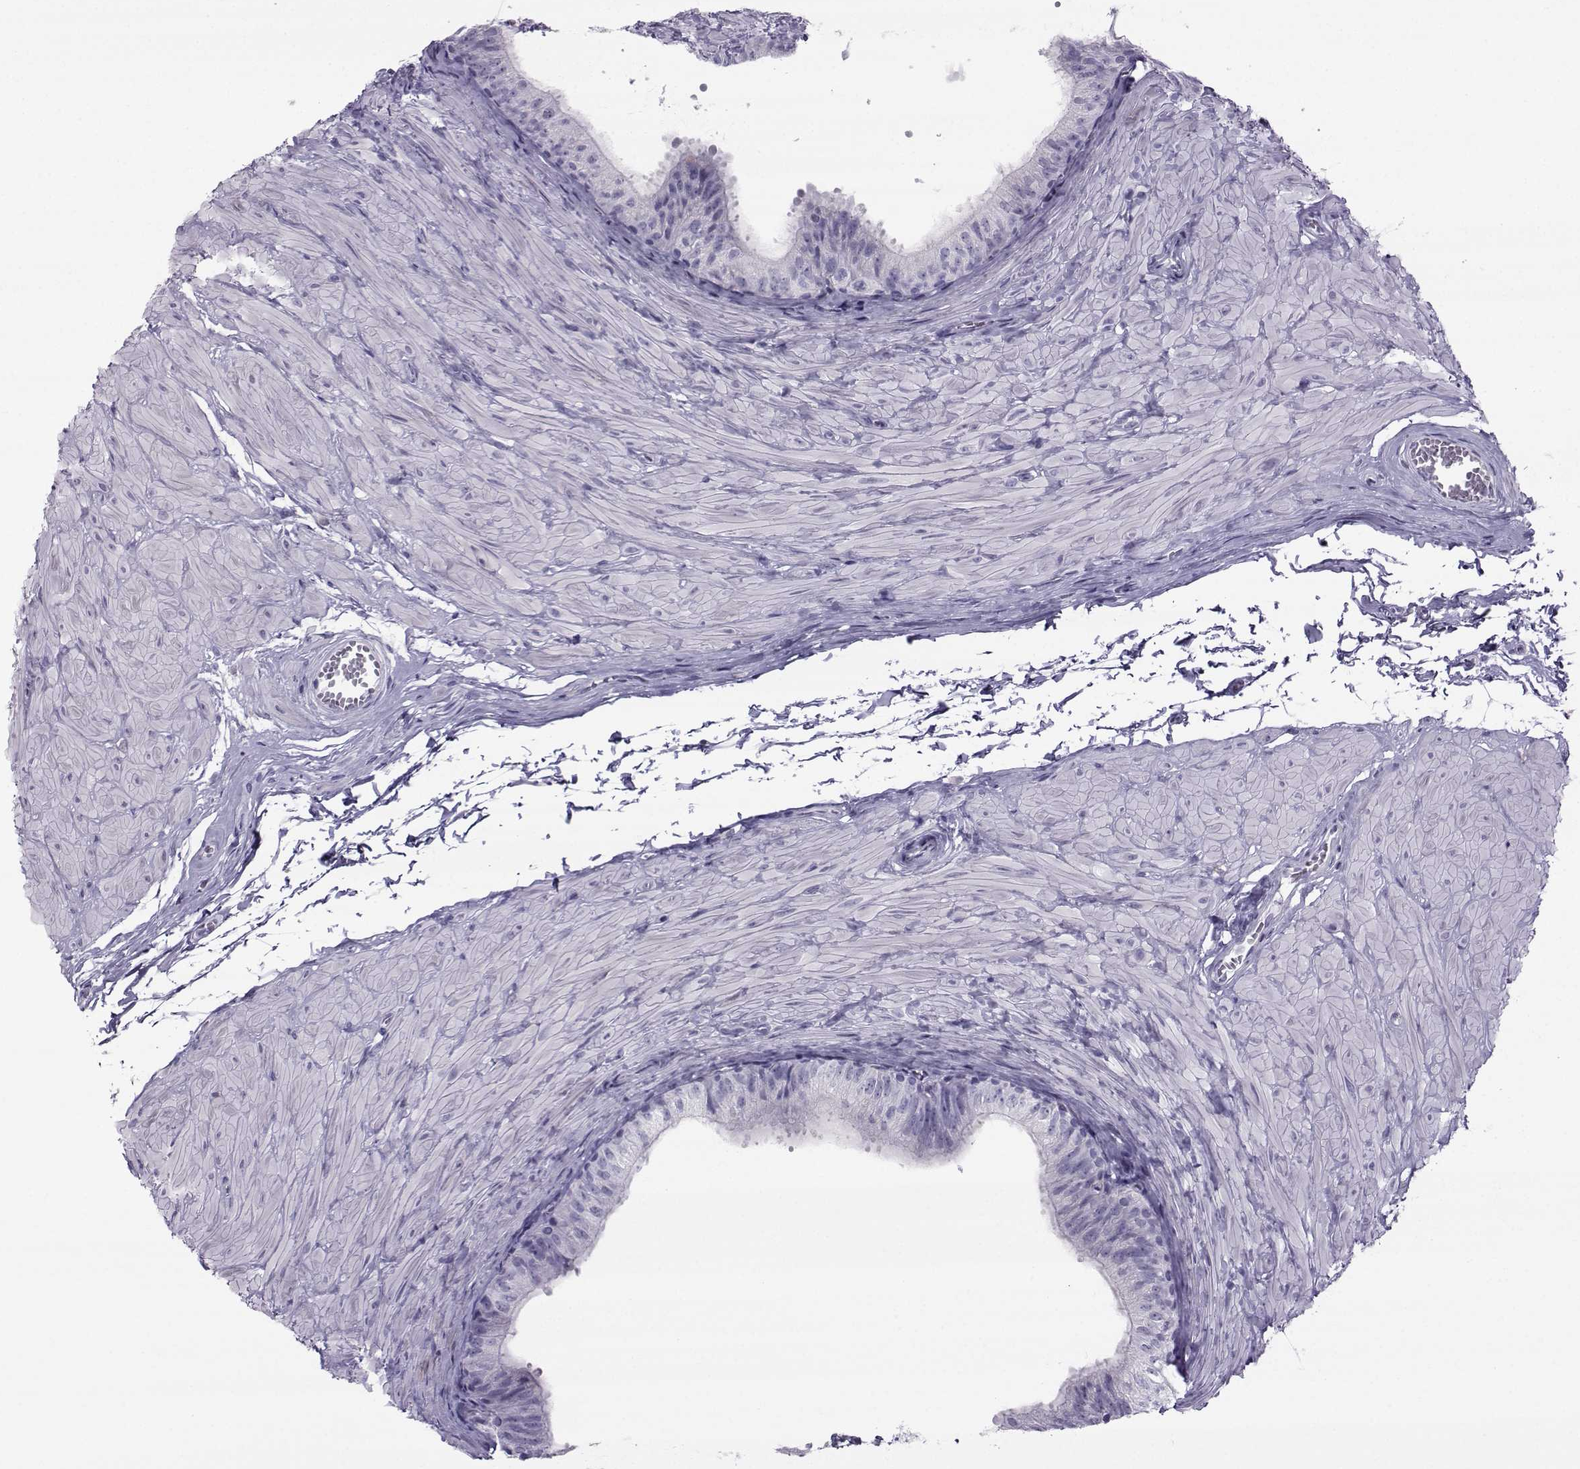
{"staining": {"intensity": "negative", "quantity": "none", "location": "none"}, "tissue": "epididymis", "cell_type": "Glandular cells", "image_type": "normal", "snomed": [{"axis": "morphology", "description": "Normal tissue, NOS"}, {"axis": "topography", "description": "Epididymis"}, {"axis": "topography", "description": "Vas deferens"}], "caption": "Immunohistochemical staining of unremarkable epididymis exhibits no significant staining in glandular cells.", "gene": "ARMC2", "patient": {"sex": "male", "age": 23}}